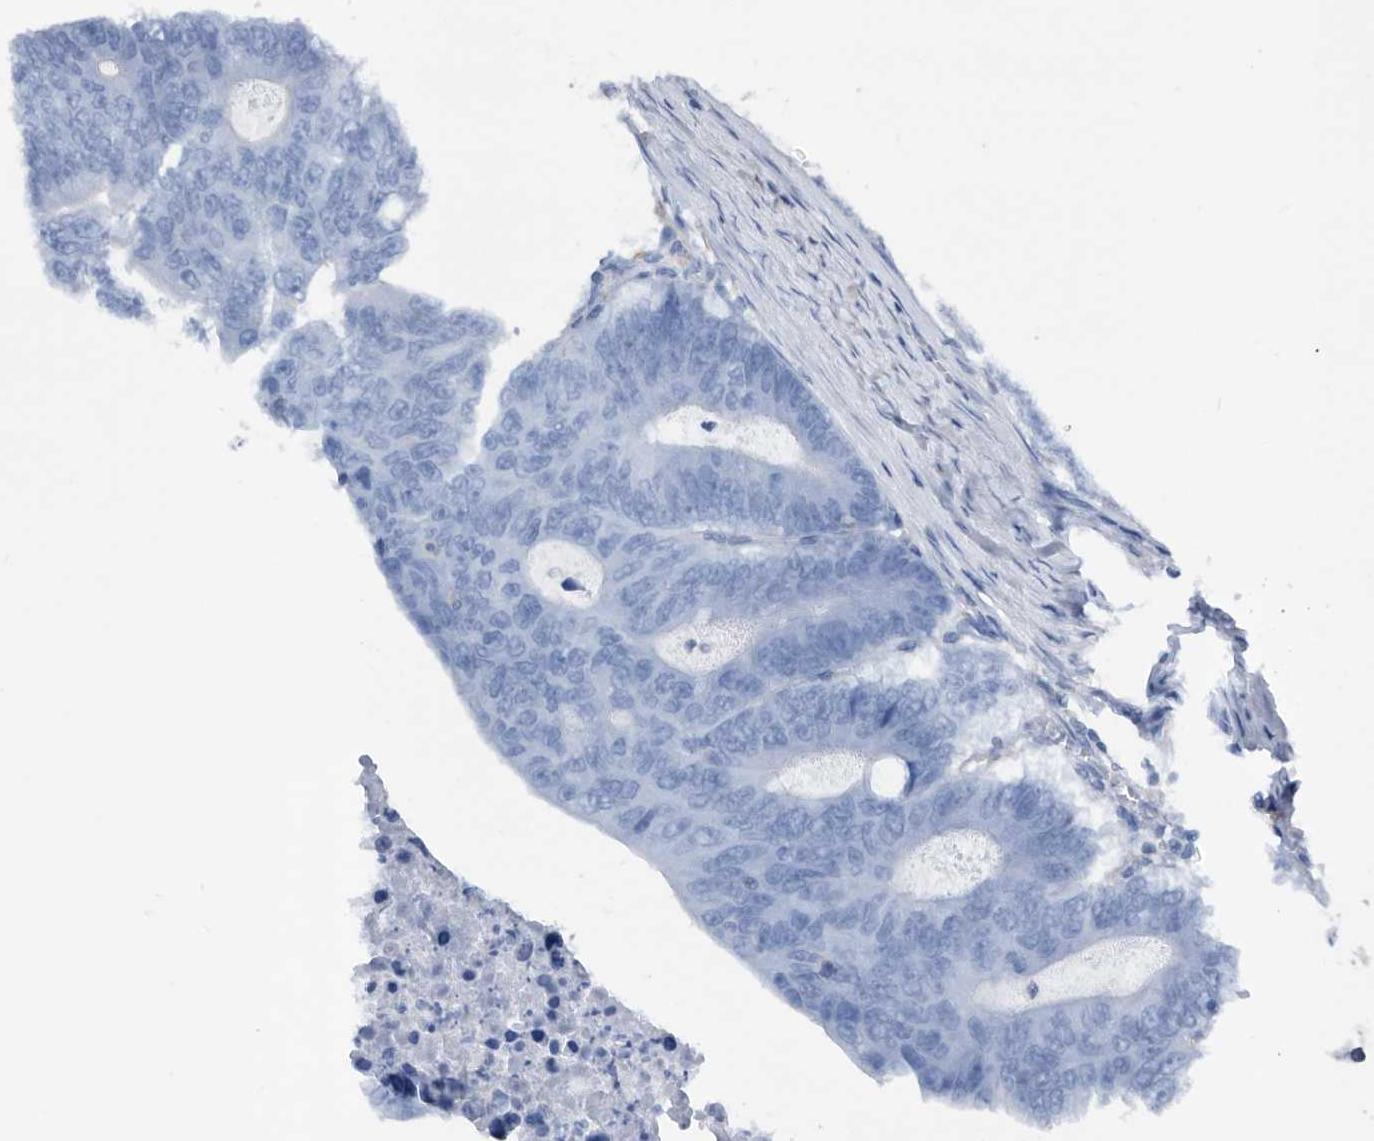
{"staining": {"intensity": "negative", "quantity": "none", "location": "none"}, "tissue": "colorectal cancer", "cell_type": "Tumor cells", "image_type": "cancer", "snomed": [{"axis": "morphology", "description": "Adenocarcinoma, NOS"}, {"axis": "topography", "description": "Colon"}], "caption": "Tumor cells show no significant staining in colorectal adenocarcinoma.", "gene": "MS4A4A", "patient": {"sex": "male", "age": 87}}